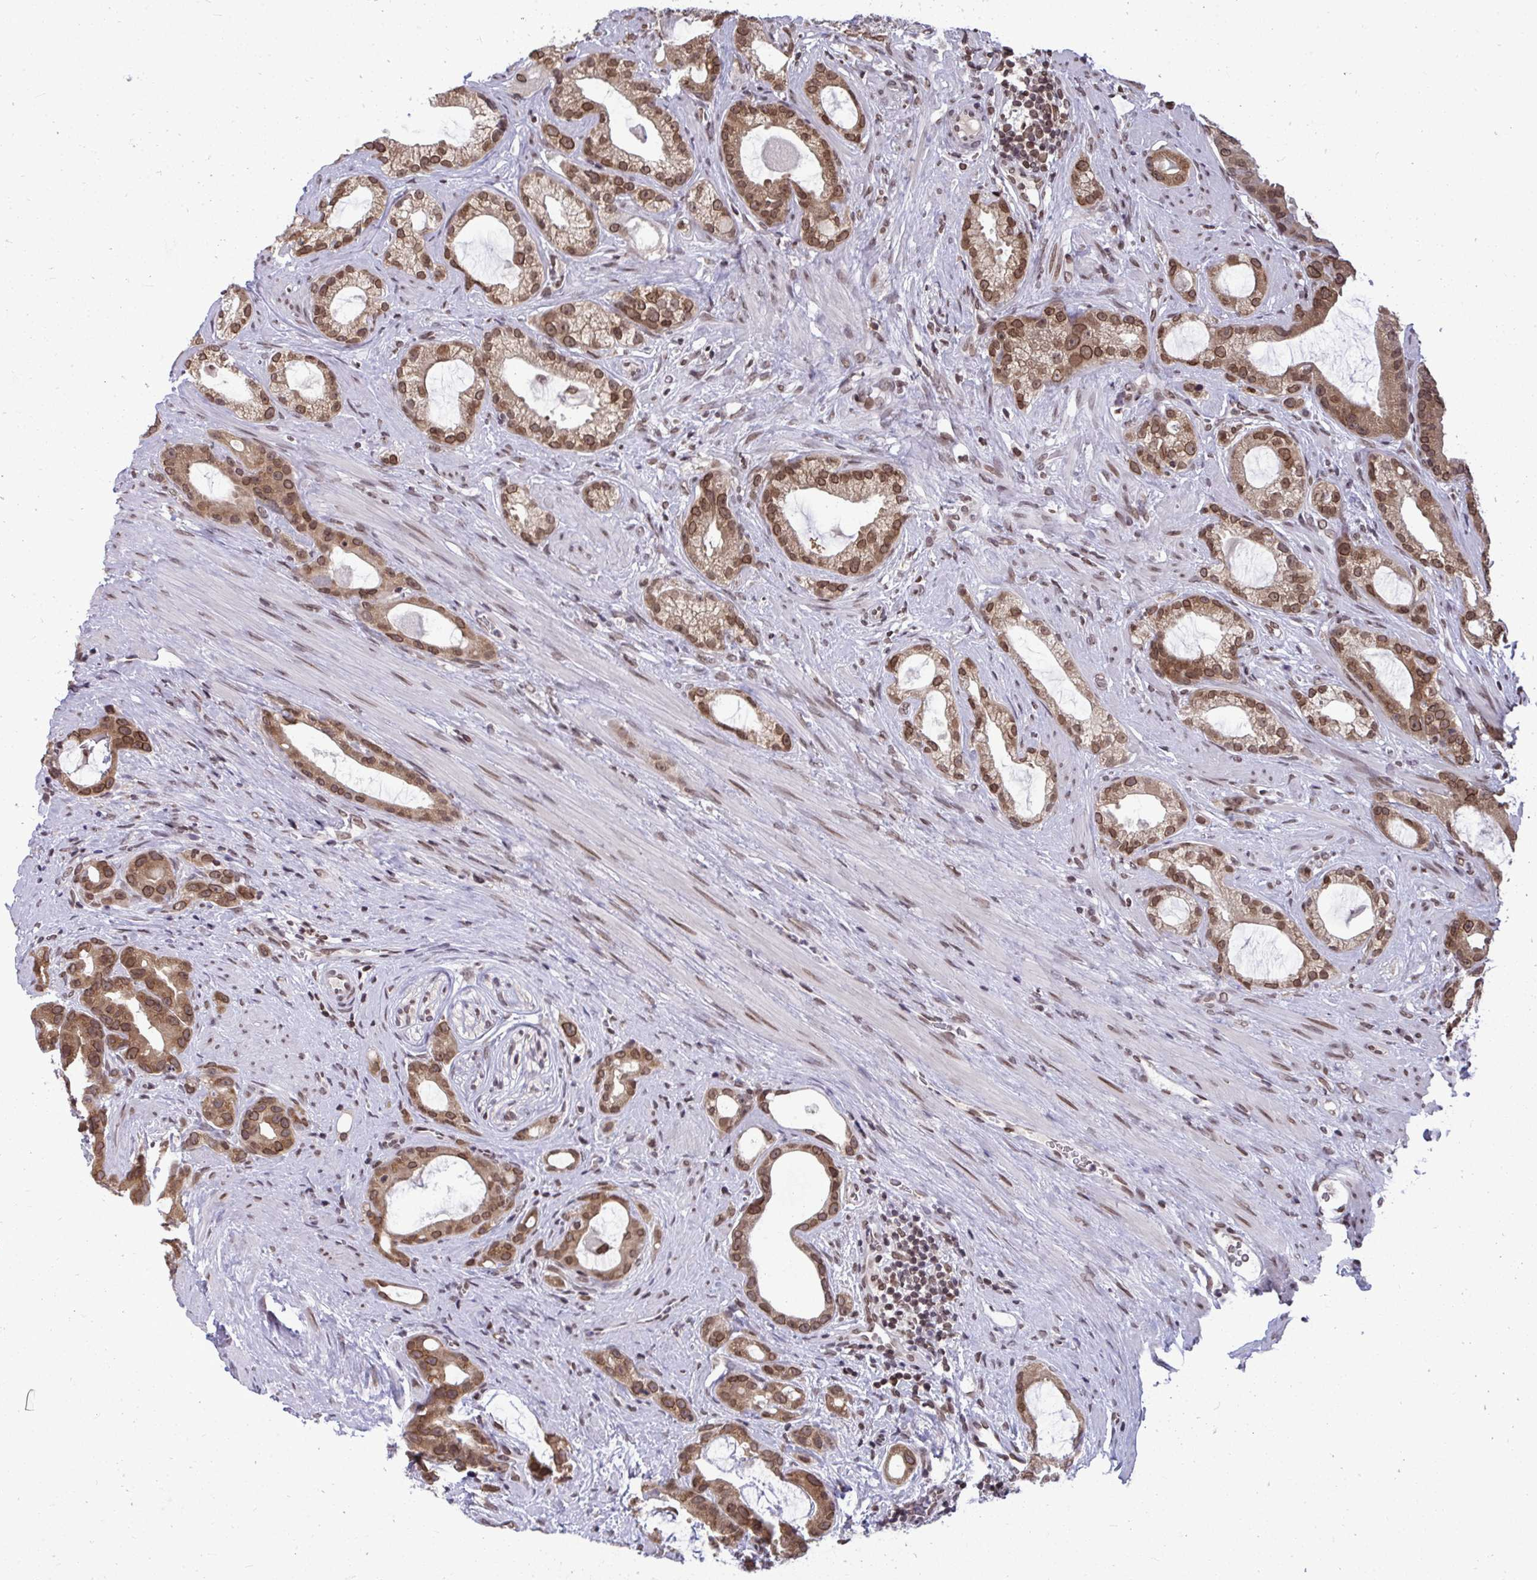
{"staining": {"intensity": "moderate", "quantity": ">75%", "location": "cytoplasmic/membranous,nuclear"}, "tissue": "prostate cancer", "cell_type": "Tumor cells", "image_type": "cancer", "snomed": [{"axis": "morphology", "description": "Adenocarcinoma, High grade"}, {"axis": "topography", "description": "Prostate"}], "caption": "Brown immunohistochemical staining in prostate high-grade adenocarcinoma displays moderate cytoplasmic/membranous and nuclear expression in approximately >75% of tumor cells. The staining was performed using DAB (3,3'-diaminobenzidine), with brown indicating positive protein expression. Nuclei are stained blue with hematoxylin.", "gene": "JPT1", "patient": {"sex": "male", "age": 65}}